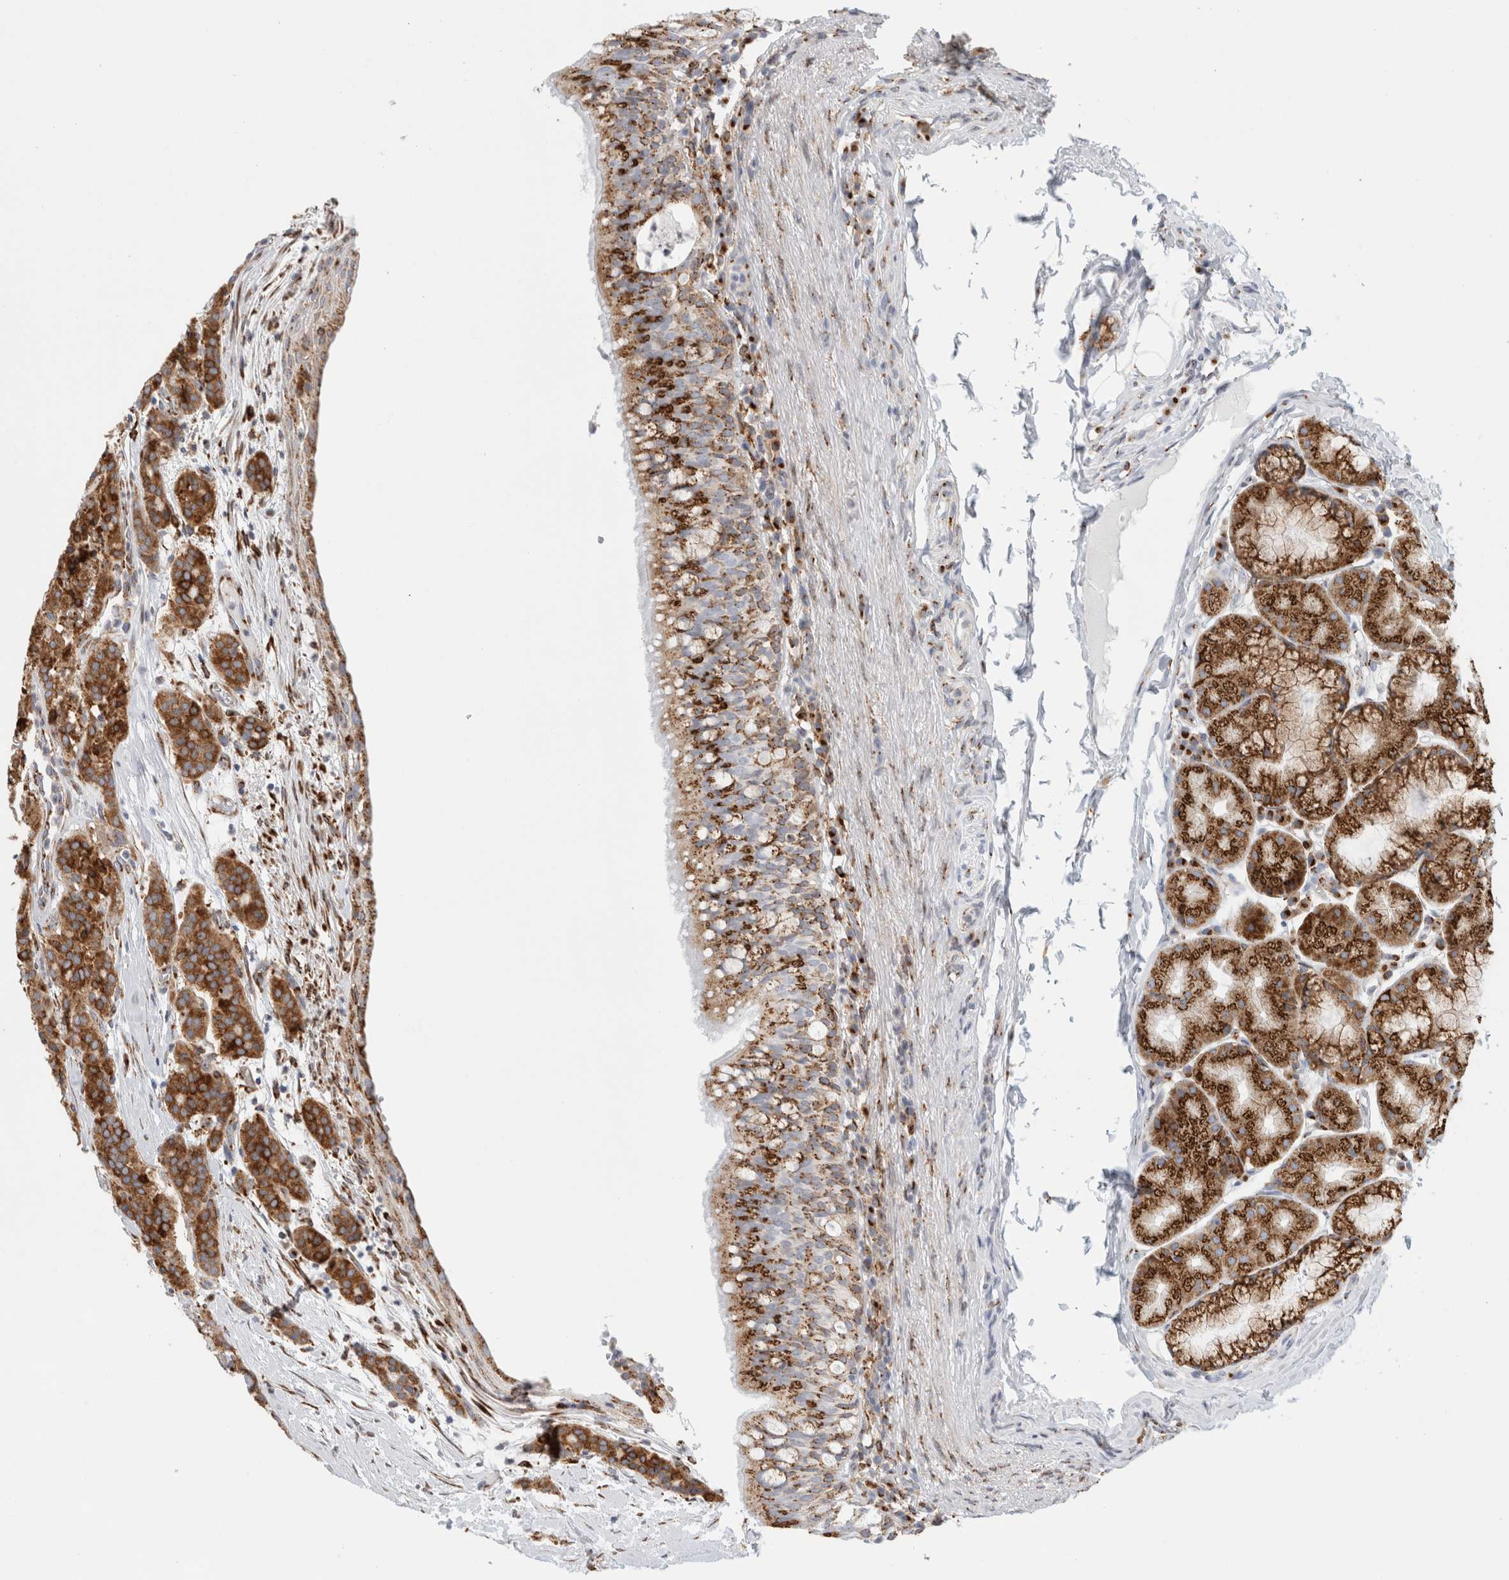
{"staining": {"intensity": "strong", "quantity": ">75%", "location": "cytoplasmic/membranous"}, "tissue": "carcinoid", "cell_type": "Tumor cells", "image_type": "cancer", "snomed": [{"axis": "morphology", "description": "Carcinoid, malignant, NOS"}, {"axis": "topography", "description": "Lung"}], "caption": "This photomicrograph reveals IHC staining of human malignant carcinoid, with high strong cytoplasmic/membranous expression in approximately >75% of tumor cells.", "gene": "MCFD2", "patient": {"sex": "male", "age": 30}}